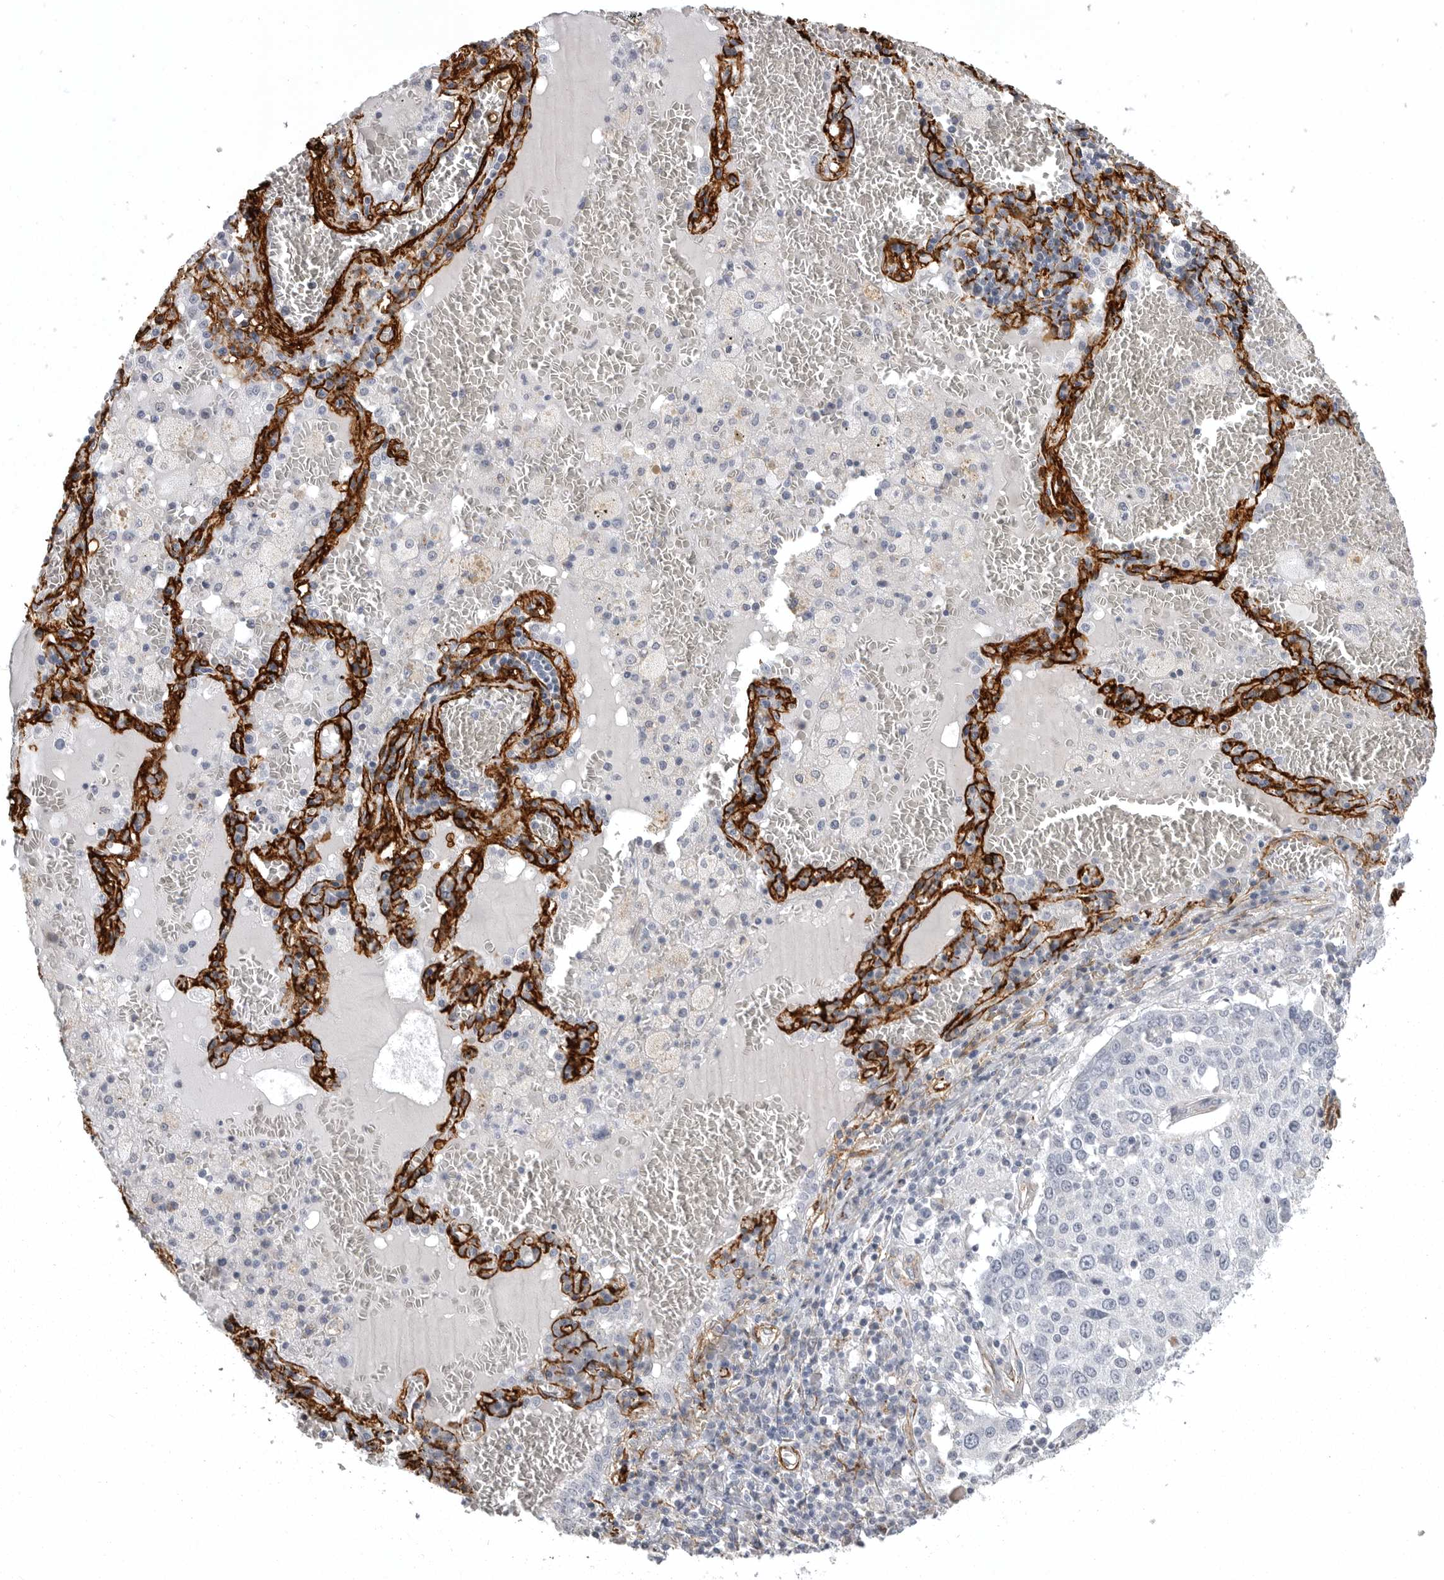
{"staining": {"intensity": "negative", "quantity": "none", "location": "none"}, "tissue": "lung cancer", "cell_type": "Tumor cells", "image_type": "cancer", "snomed": [{"axis": "morphology", "description": "Squamous cell carcinoma, NOS"}, {"axis": "topography", "description": "Lung"}], "caption": "DAB immunohistochemical staining of squamous cell carcinoma (lung) exhibits no significant staining in tumor cells.", "gene": "AOC3", "patient": {"sex": "male", "age": 65}}